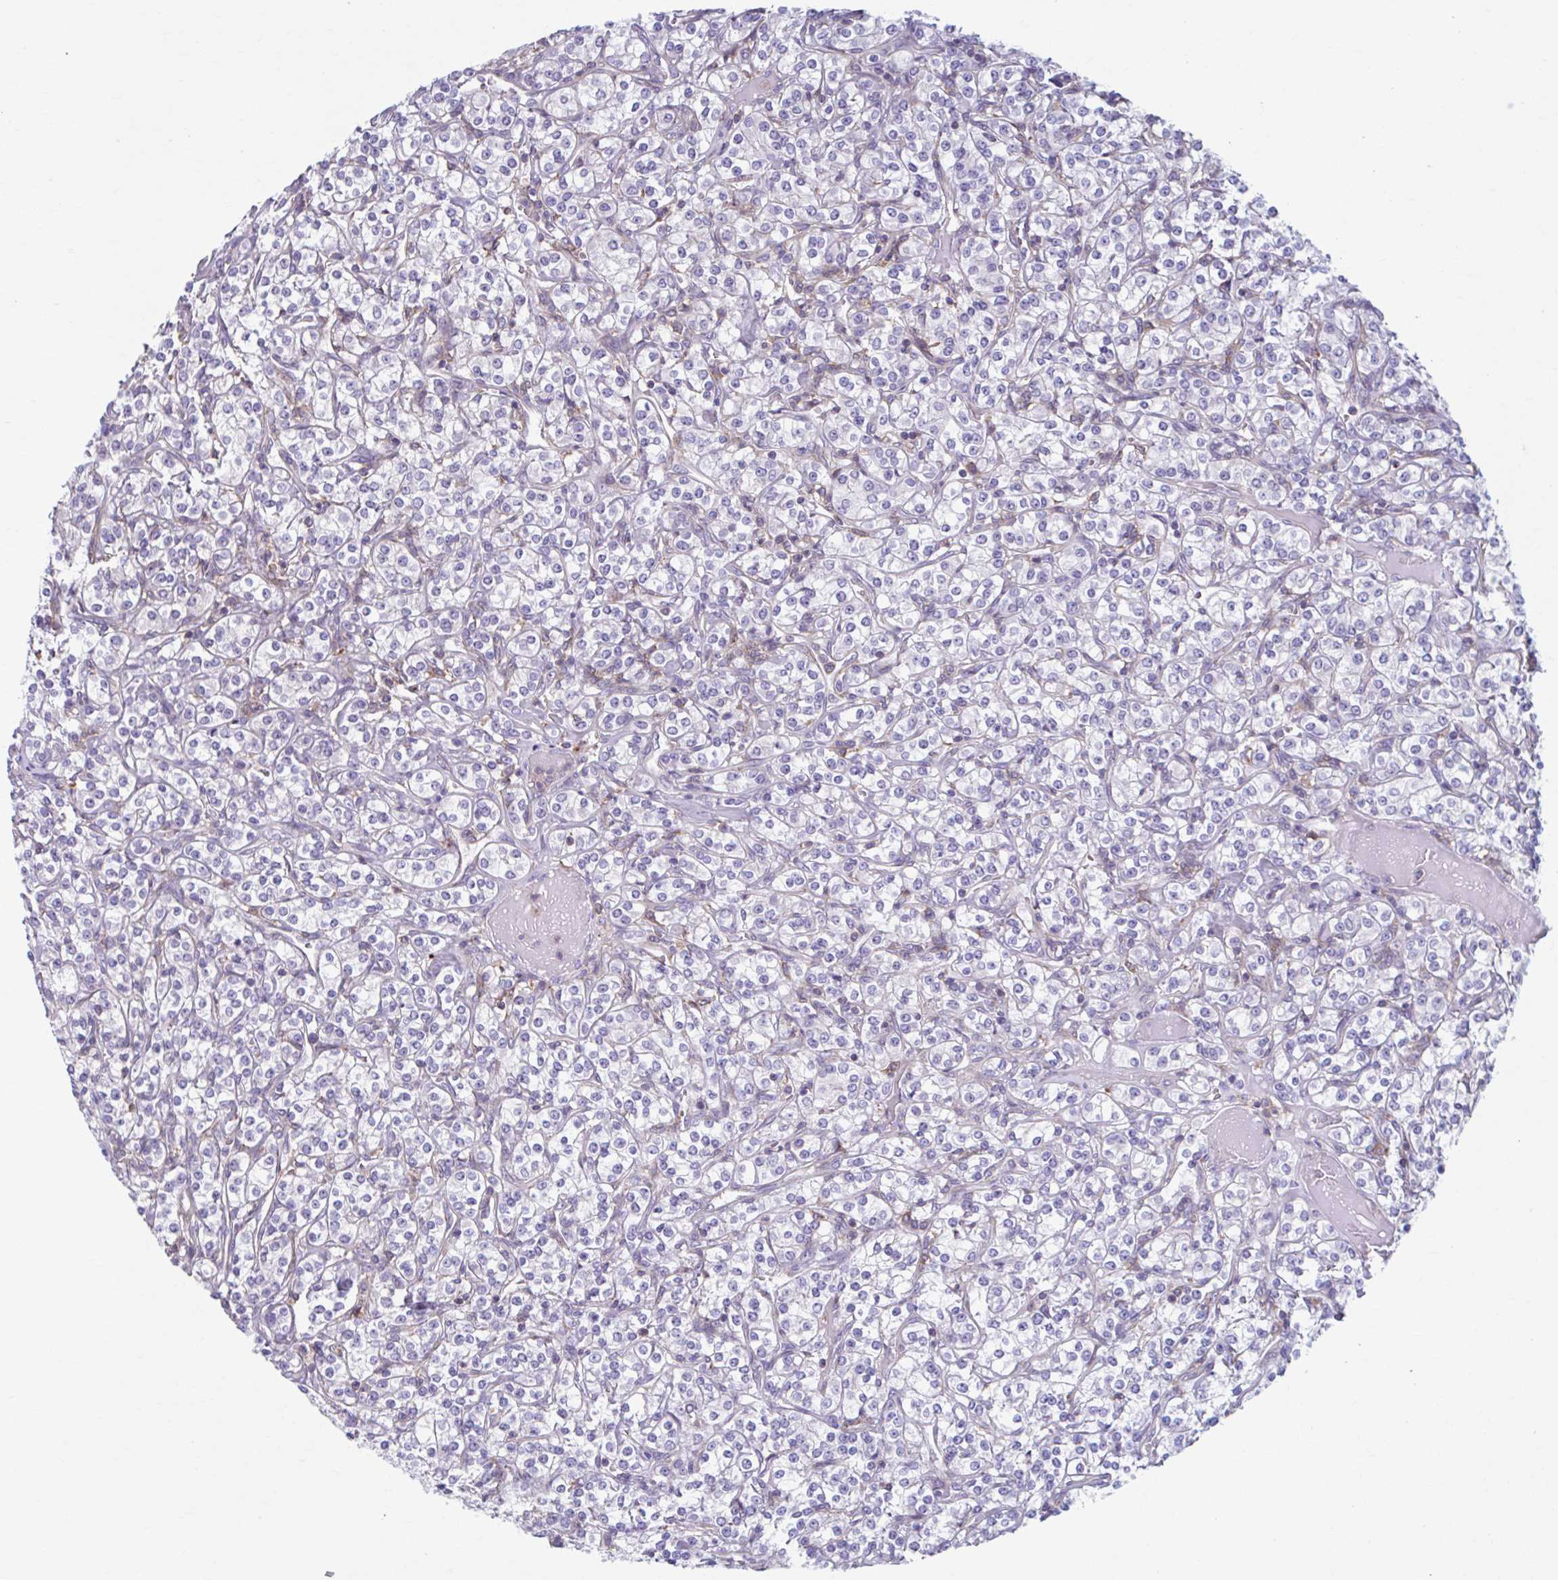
{"staining": {"intensity": "negative", "quantity": "none", "location": "none"}, "tissue": "renal cancer", "cell_type": "Tumor cells", "image_type": "cancer", "snomed": [{"axis": "morphology", "description": "Adenocarcinoma, NOS"}, {"axis": "topography", "description": "Kidney"}], "caption": "DAB immunohistochemical staining of human renal cancer (adenocarcinoma) displays no significant expression in tumor cells. The staining was performed using DAB (3,3'-diaminobenzidine) to visualize the protein expression in brown, while the nuclei were stained in blue with hematoxylin (Magnification: 20x).", "gene": "ADAT3", "patient": {"sex": "male", "age": 77}}